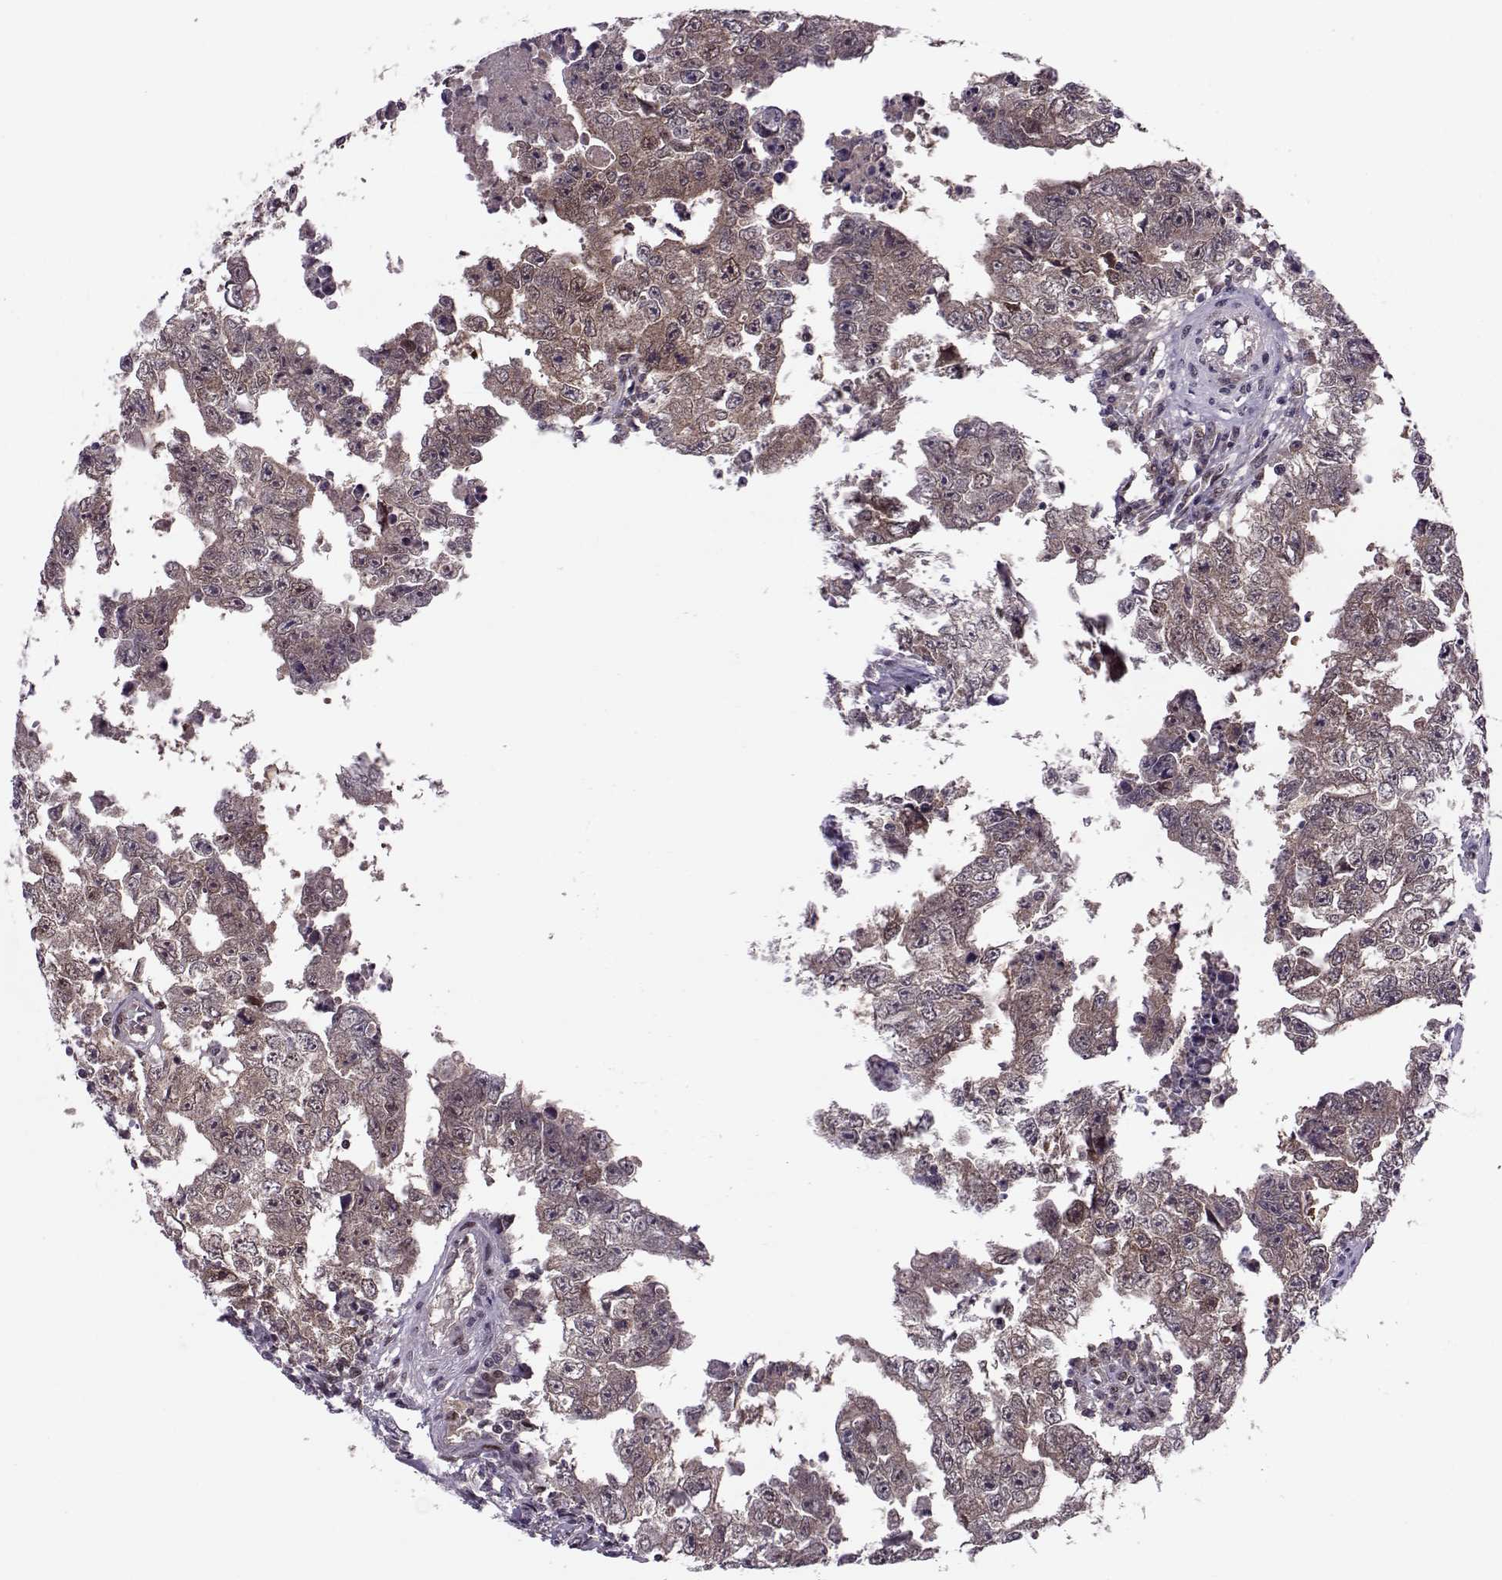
{"staining": {"intensity": "weak", "quantity": "25%-75%", "location": "cytoplasmic/membranous,nuclear"}, "tissue": "testis cancer", "cell_type": "Tumor cells", "image_type": "cancer", "snomed": [{"axis": "morphology", "description": "Carcinoma, Embryonal, NOS"}, {"axis": "topography", "description": "Testis"}], "caption": "DAB (3,3'-diaminobenzidine) immunohistochemical staining of human testis cancer (embryonal carcinoma) demonstrates weak cytoplasmic/membranous and nuclear protein positivity in approximately 25%-75% of tumor cells.", "gene": "CDK4", "patient": {"sex": "male", "age": 36}}